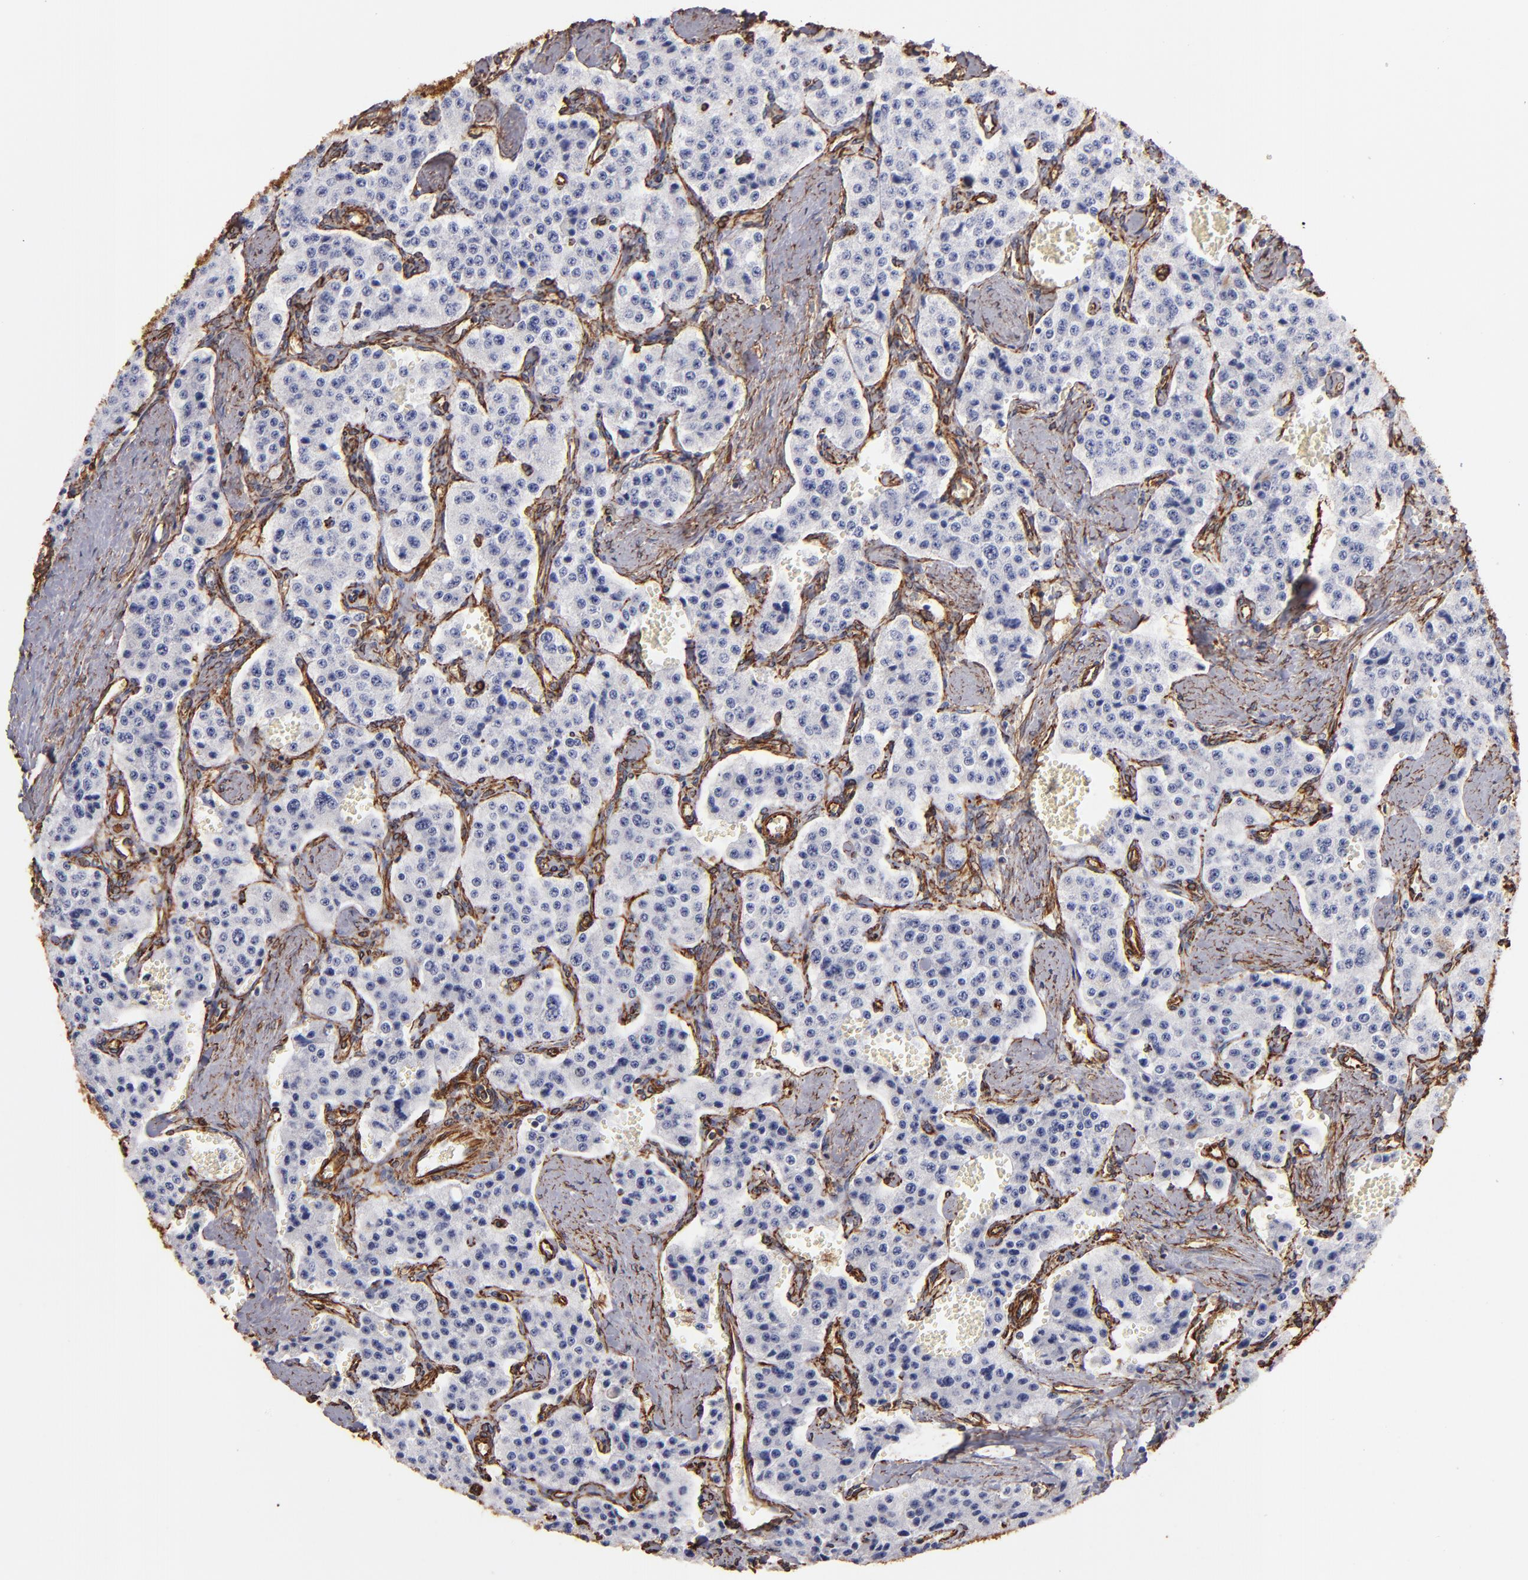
{"staining": {"intensity": "negative", "quantity": "none", "location": "none"}, "tissue": "carcinoid", "cell_type": "Tumor cells", "image_type": "cancer", "snomed": [{"axis": "morphology", "description": "Carcinoid, malignant, NOS"}, {"axis": "topography", "description": "Small intestine"}], "caption": "Immunohistochemistry image of neoplastic tissue: carcinoid stained with DAB reveals no significant protein expression in tumor cells.", "gene": "VIM", "patient": {"sex": "male", "age": 52}}